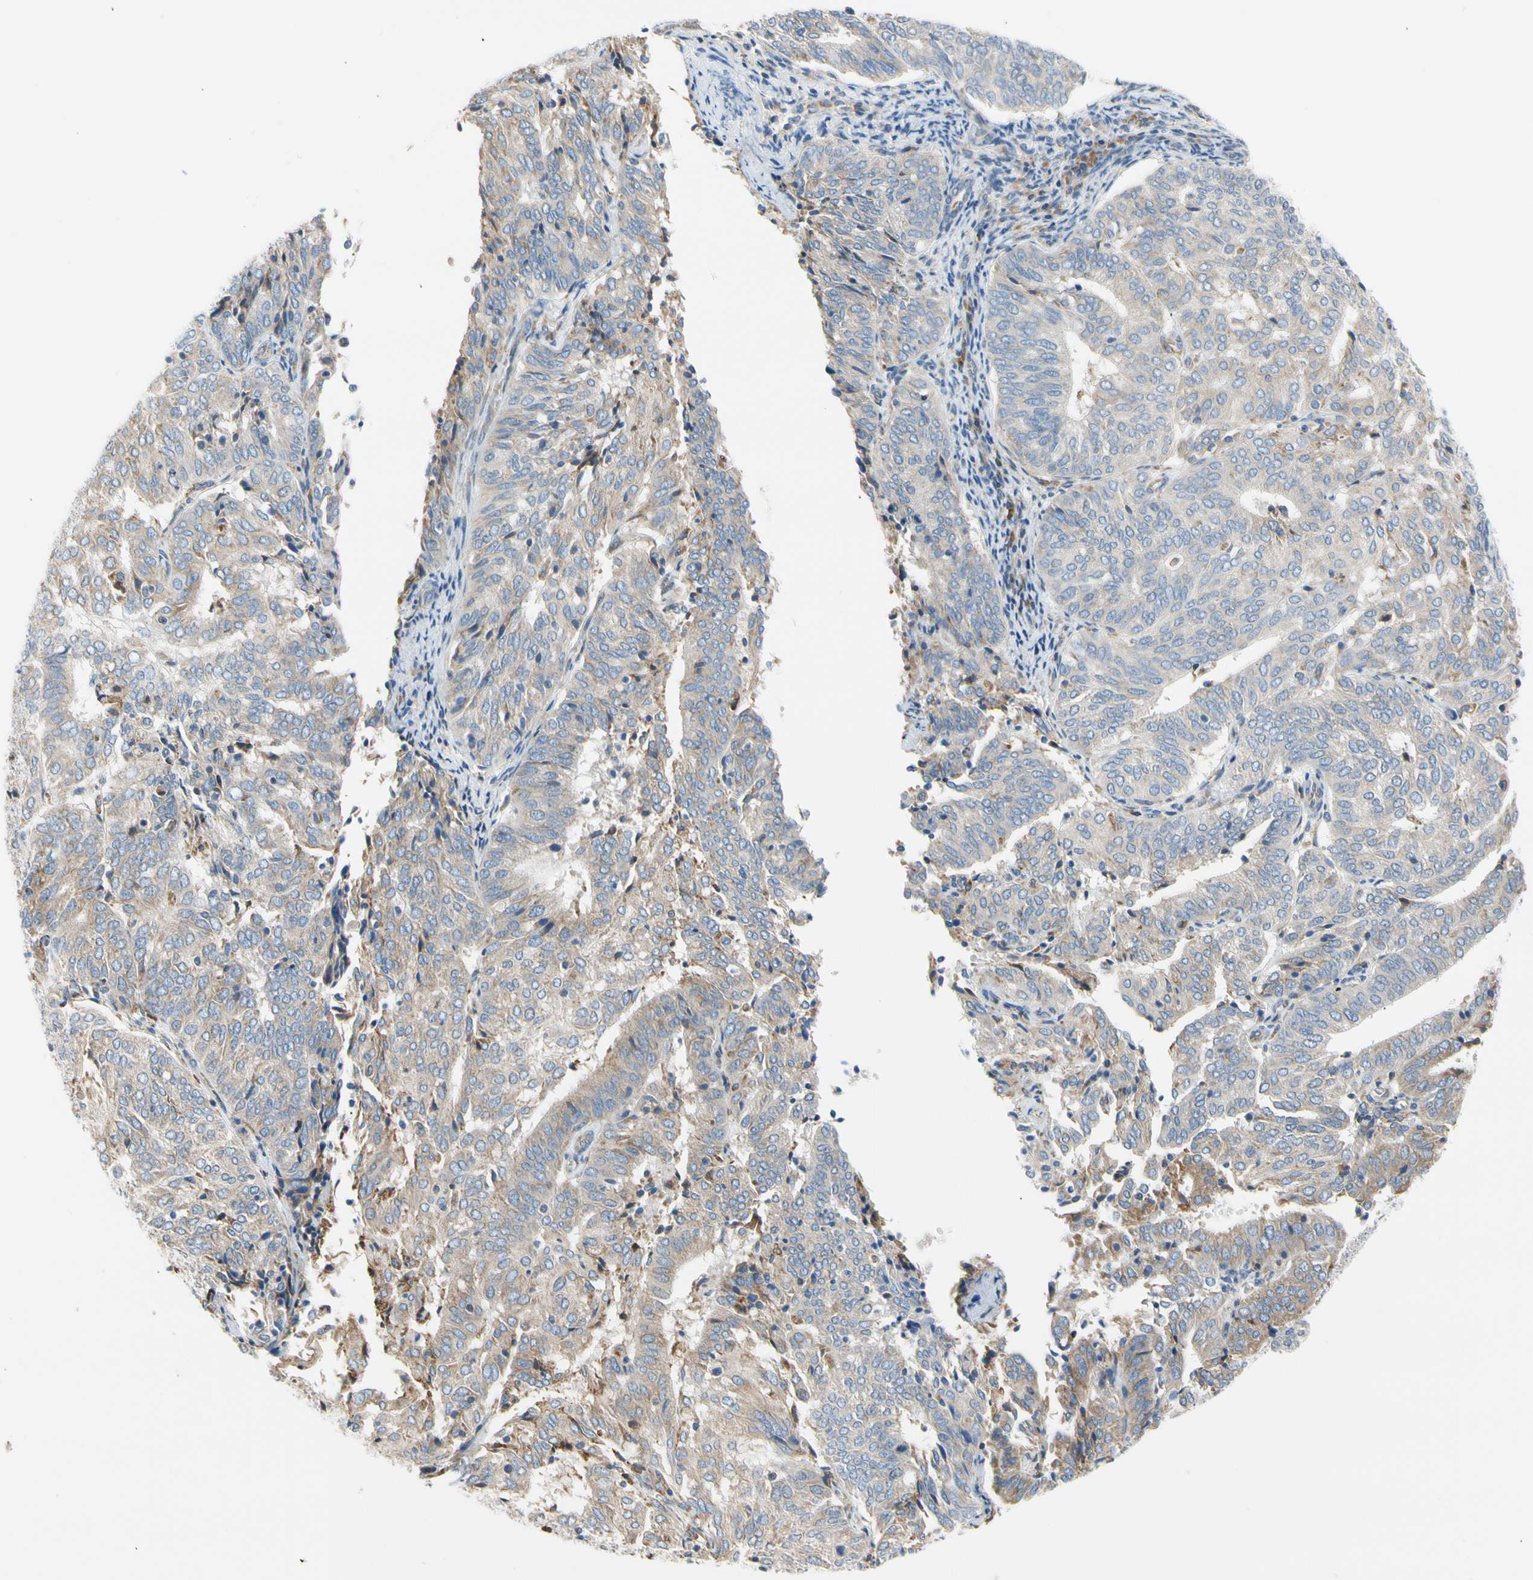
{"staining": {"intensity": "weak", "quantity": ">75%", "location": "cytoplasmic/membranous"}, "tissue": "endometrial cancer", "cell_type": "Tumor cells", "image_type": "cancer", "snomed": [{"axis": "morphology", "description": "Adenocarcinoma, NOS"}, {"axis": "topography", "description": "Uterus"}], "caption": "DAB (3,3'-diaminobenzidine) immunohistochemical staining of endometrial adenocarcinoma reveals weak cytoplasmic/membranous protein positivity in approximately >75% of tumor cells.", "gene": "STXBP1", "patient": {"sex": "female", "age": 60}}